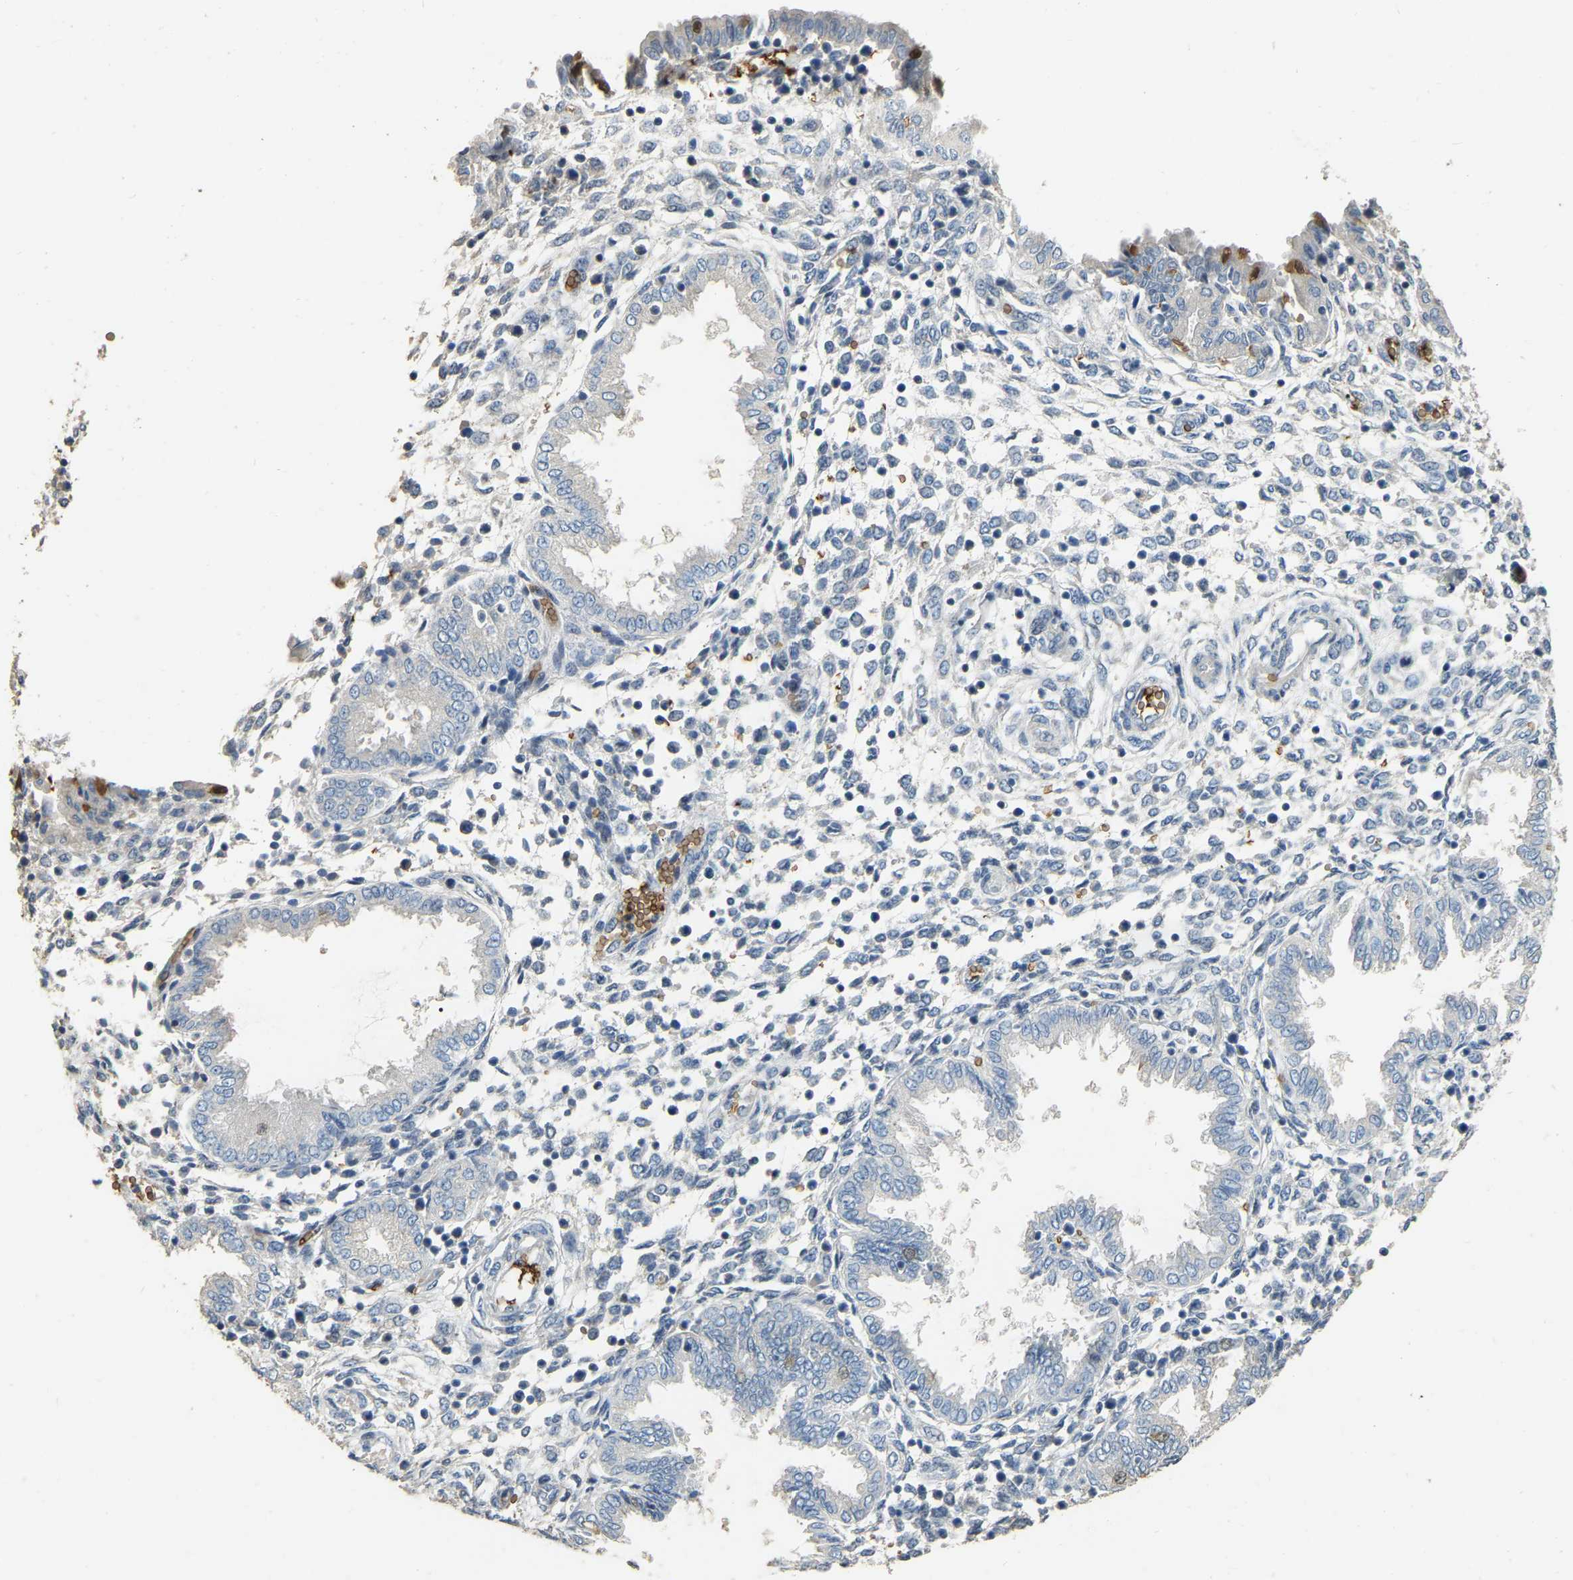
{"staining": {"intensity": "negative", "quantity": "none", "location": "none"}, "tissue": "endometrium", "cell_type": "Cells in endometrial stroma", "image_type": "normal", "snomed": [{"axis": "morphology", "description": "Normal tissue, NOS"}, {"axis": "topography", "description": "Endometrium"}], "caption": "IHC image of benign endometrium: human endometrium stained with DAB (3,3'-diaminobenzidine) exhibits no significant protein staining in cells in endometrial stroma.", "gene": "CFAP298", "patient": {"sex": "female", "age": 33}}